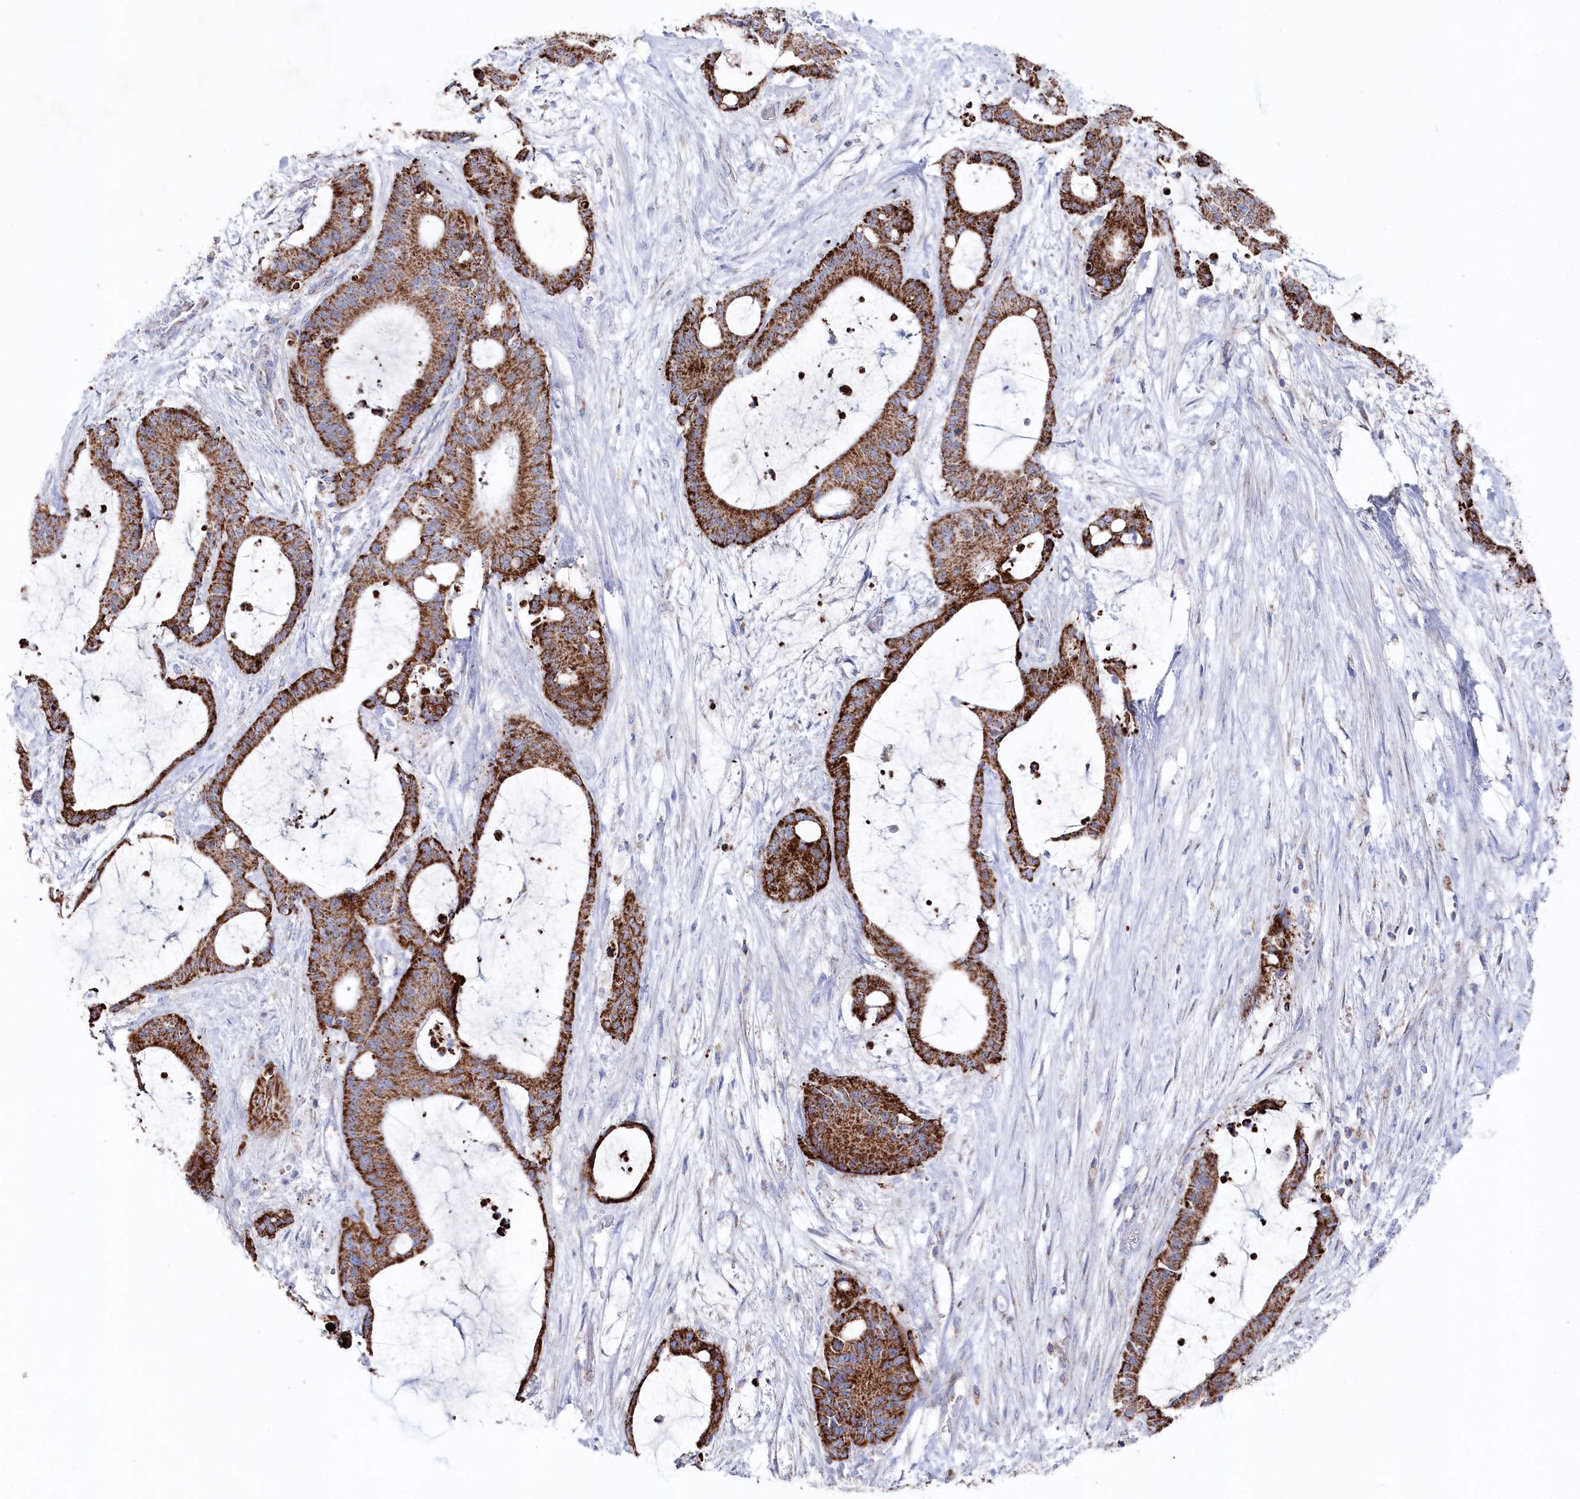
{"staining": {"intensity": "strong", "quantity": ">75%", "location": "cytoplasmic/membranous"}, "tissue": "liver cancer", "cell_type": "Tumor cells", "image_type": "cancer", "snomed": [{"axis": "morphology", "description": "Normal tissue, NOS"}, {"axis": "morphology", "description": "Cholangiocarcinoma"}, {"axis": "topography", "description": "Liver"}, {"axis": "topography", "description": "Peripheral nerve tissue"}], "caption": "Liver cancer stained with a brown dye exhibits strong cytoplasmic/membranous positive expression in approximately >75% of tumor cells.", "gene": "GLS2", "patient": {"sex": "female", "age": 73}}